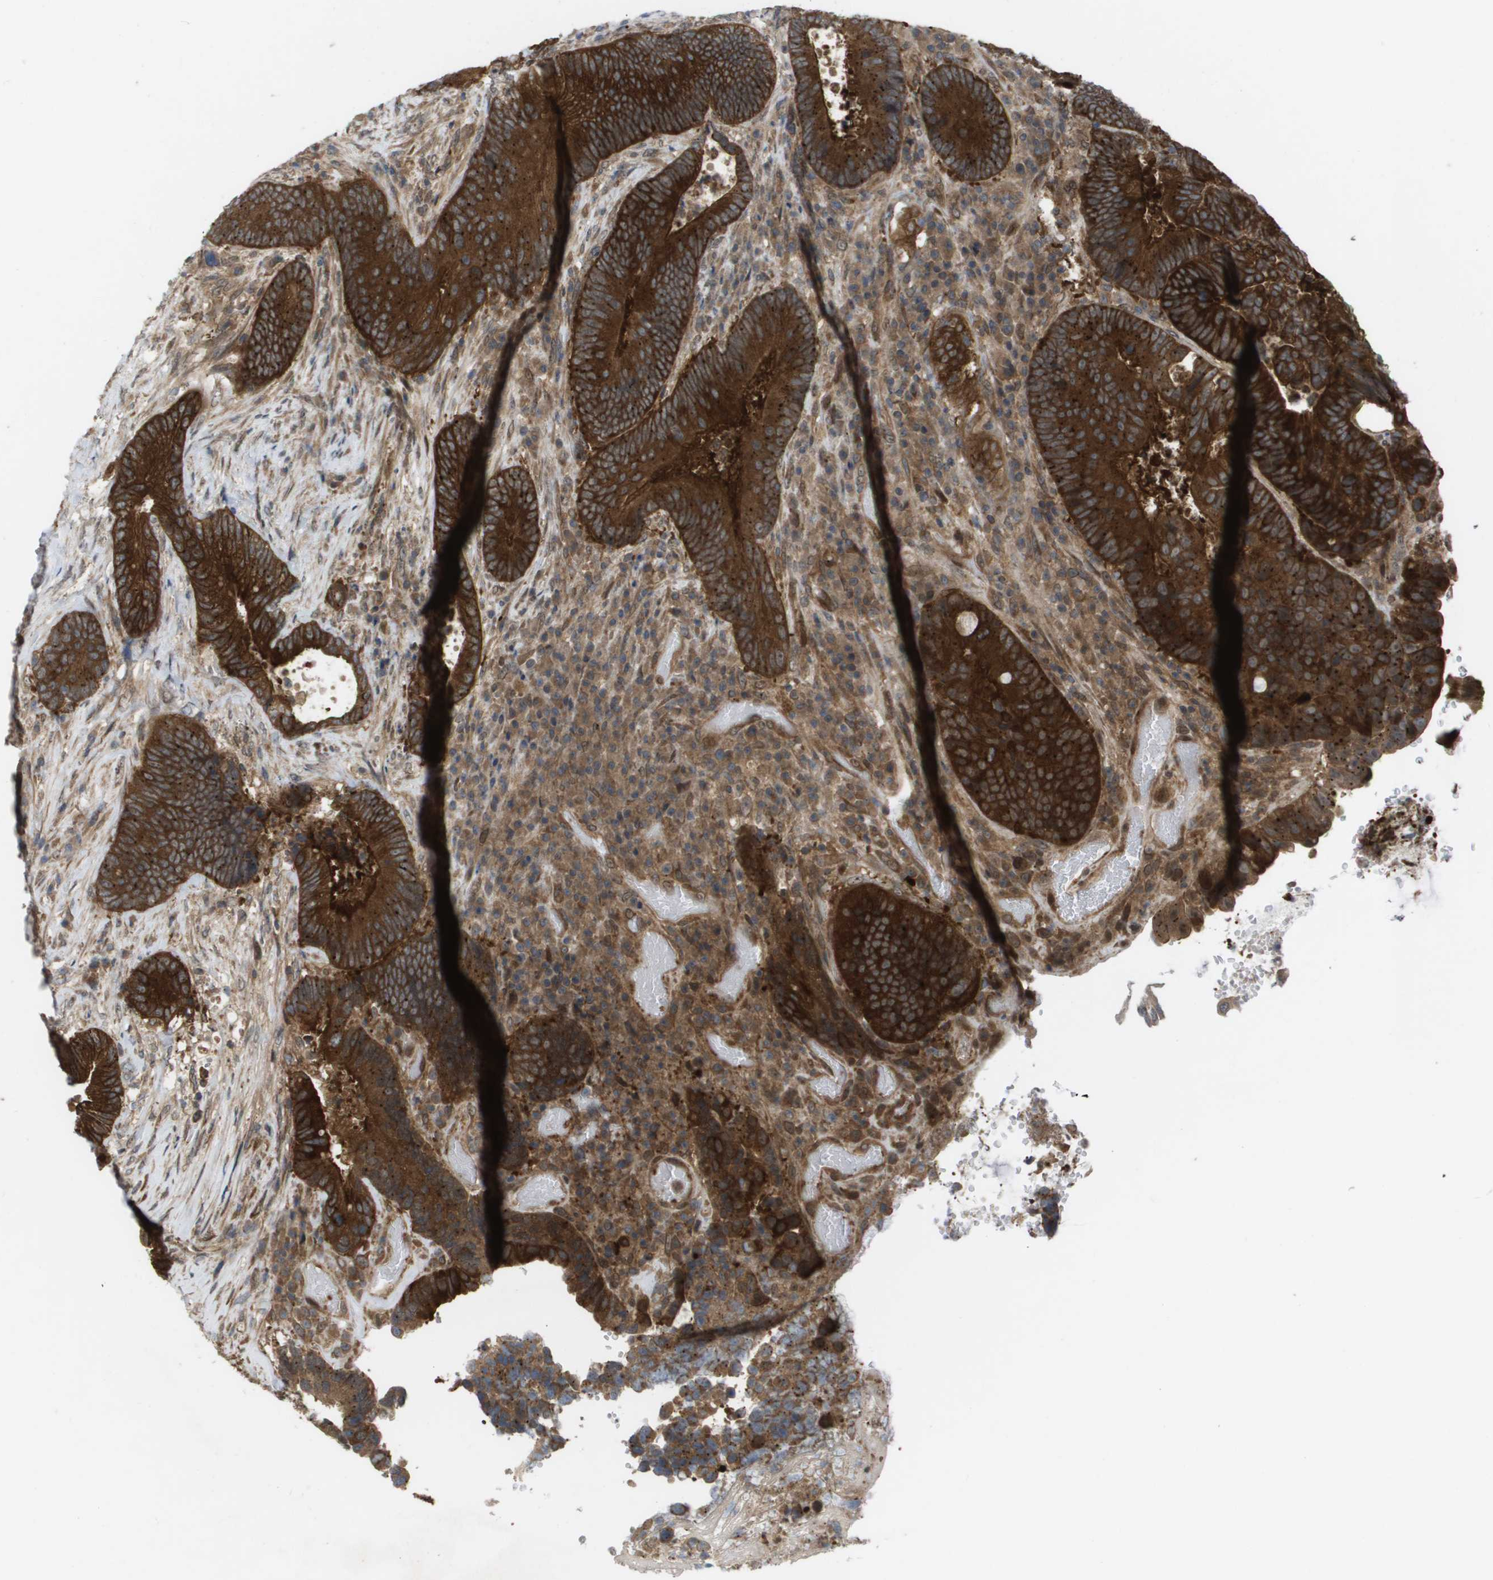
{"staining": {"intensity": "strong", "quantity": ">75%", "location": "cytoplasmic/membranous"}, "tissue": "colorectal cancer", "cell_type": "Tumor cells", "image_type": "cancer", "snomed": [{"axis": "morphology", "description": "Adenocarcinoma, NOS"}, {"axis": "topography", "description": "Rectum"}], "caption": "IHC micrograph of neoplastic tissue: human colorectal adenocarcinoma stained using immunohistochemistry reveals high levels of strong protein expression localized specifically in the cytoplasmic/membranous of tumor cells, appearing as a cytoplasmic/membranous brown color.", "gene": "CTPS2", "patient": {"sex": "female", "age": 89}}